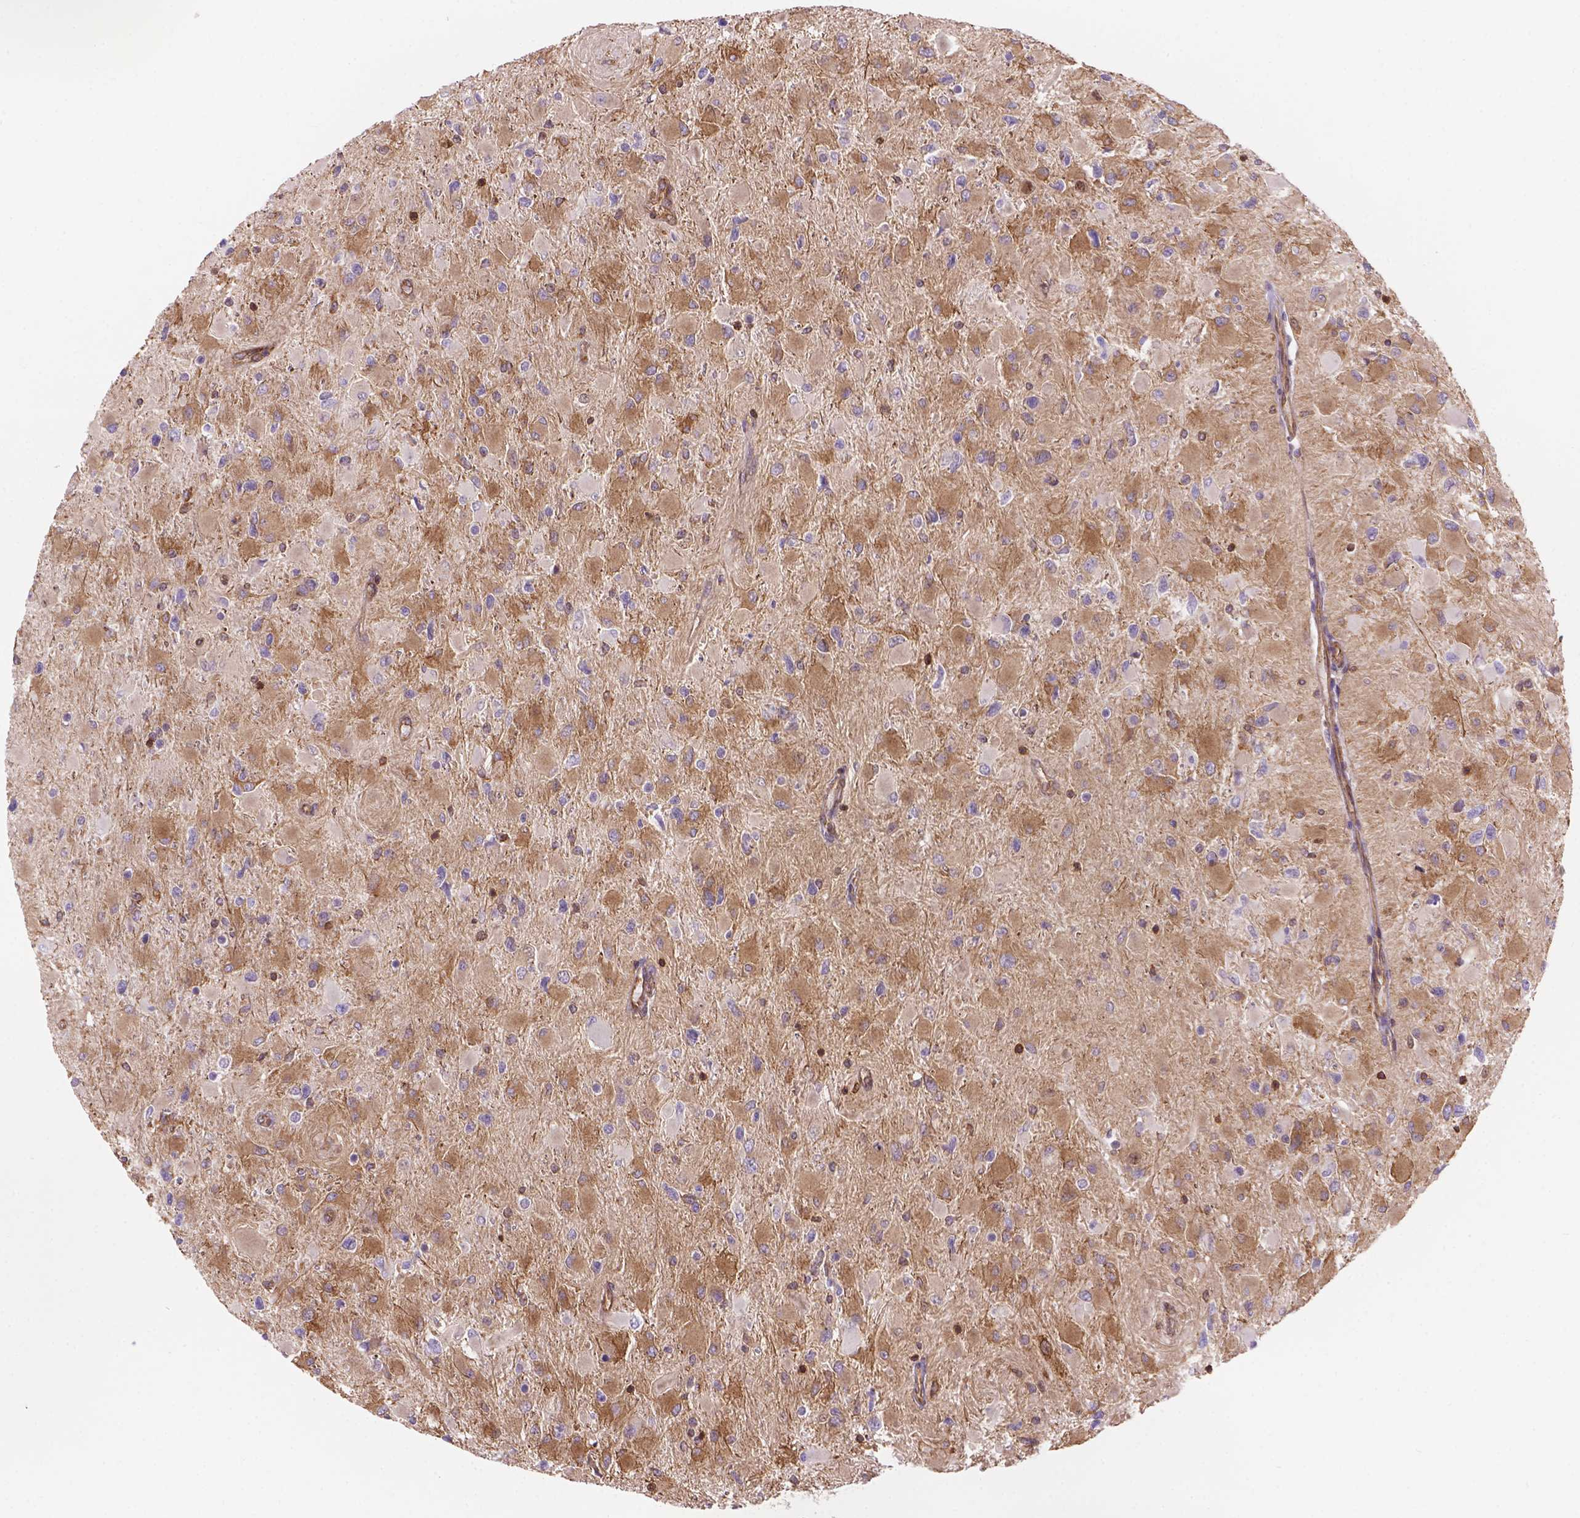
{"staining": {"intensity": "moderate", "quantity": "<25%", "location": "cytoplasmic/membranous"}, "tissue": "glioma", "cell_type": "Tumor cells", "image_type": "cancer", "snomed": [{"axis": "morphology", "description": "Glioma, malignant, High grade"}, {"axis": "topography", "description": "Cerebral cortex"}], "caption": "Tumor cells exhibit moderate cytoplasmic/membranous expression in approximately <25% of cells in malignant glioma (high-grade).", "gene": "DMWD", "patient": {"sex": "female", "age": 36}}